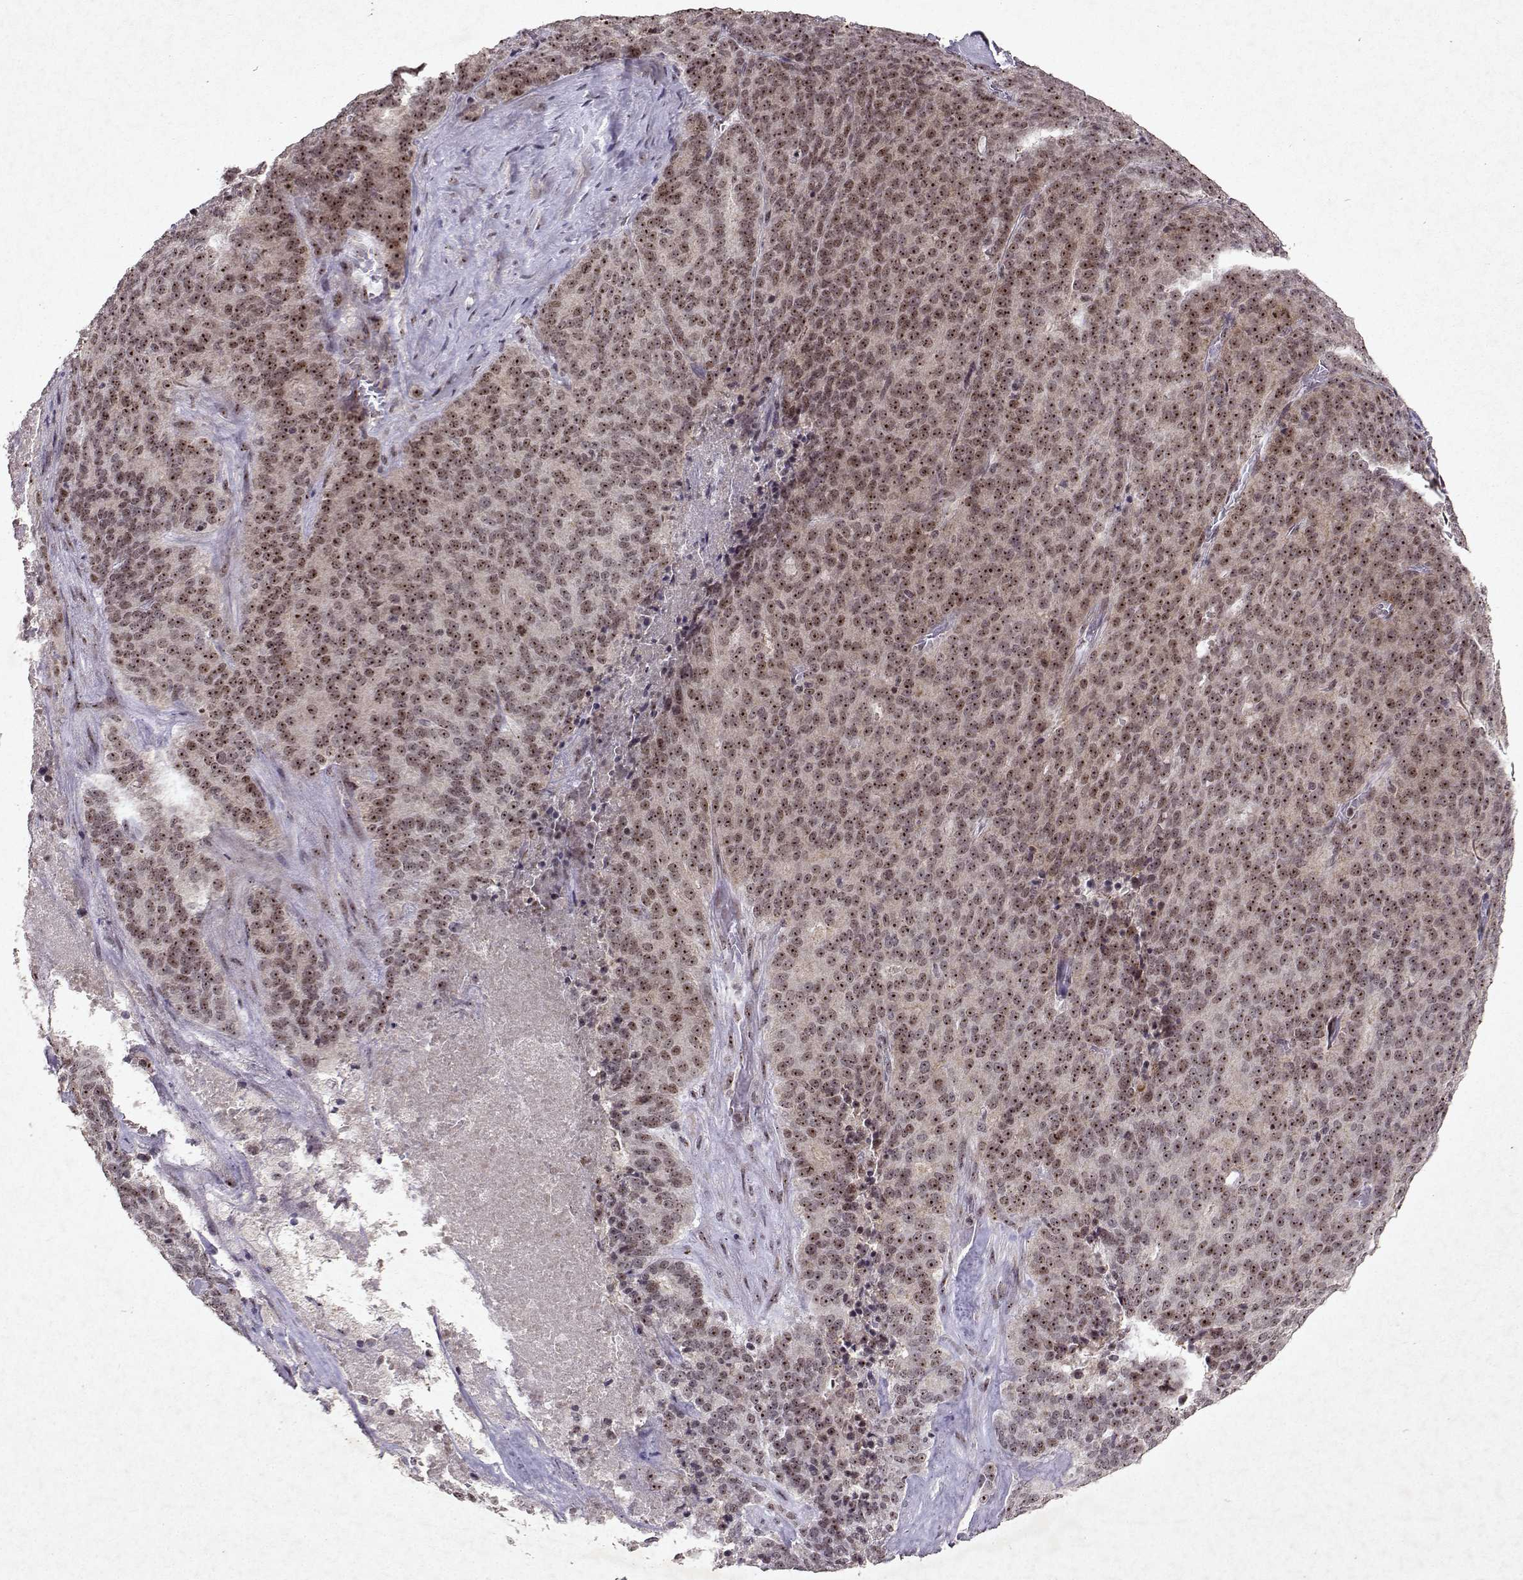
{"staining": {"intensity": "moderate", "quantity": ">75%", "location": "nuclear"}, "tissue": "liver cancer", "cell_type": "Tumor cells", "image_type": "cancer", "snomed": [{"axis": "morphology", "description": "Cholangiocarcinoma"}, {"axis": "topography", "description": "Liver"}], "caption": "Immunohistochemical staining of human liver cholangiocarcinoma shows medium levels of moderate nuclear staining in about >75% of tumor cells.", "gene": "DDX56", "patient": {"sex": "female", "age": 47}}